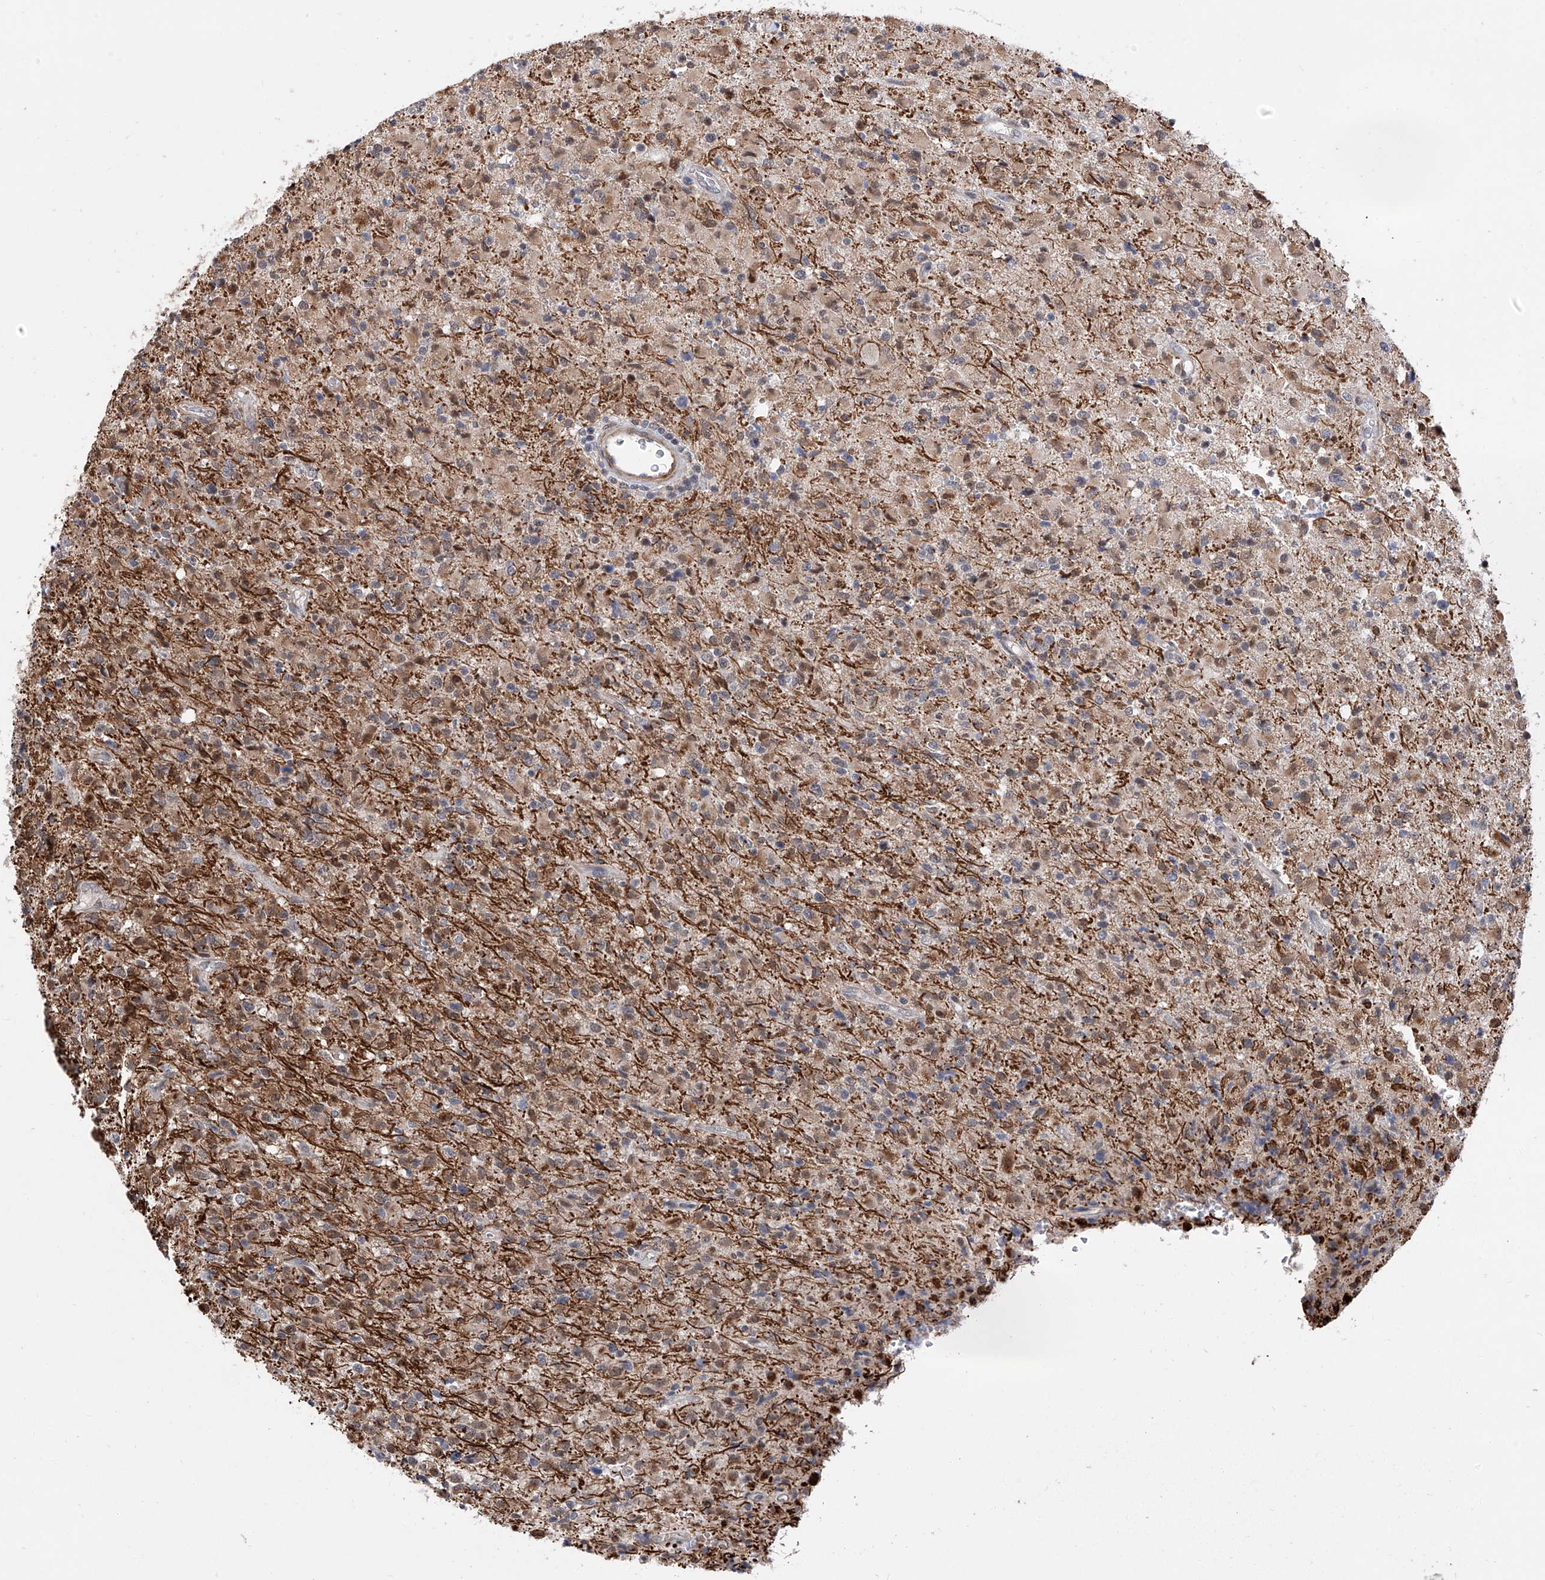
{"staining": {"intensity": "weak", "quantity": "25%-75%", "location": "cytoplasmic/membranous"}, "tissue": "glioma", "cell_type": "Tumor cells", "image_type": "cancer", "snomed": [{"axis": "morphology", "description": "Glioma, malignant, High grade"}, {"axis": "topography", "description": "Brain"}], "caption": "Immunohistochemical staining of human glioma reveals low levels of weak cytoplasmic/membranous protein positivity in about 25%-75% of tumor cells.", "gene": "FARP2", "patient": {"sex": "female", "age": 57}}